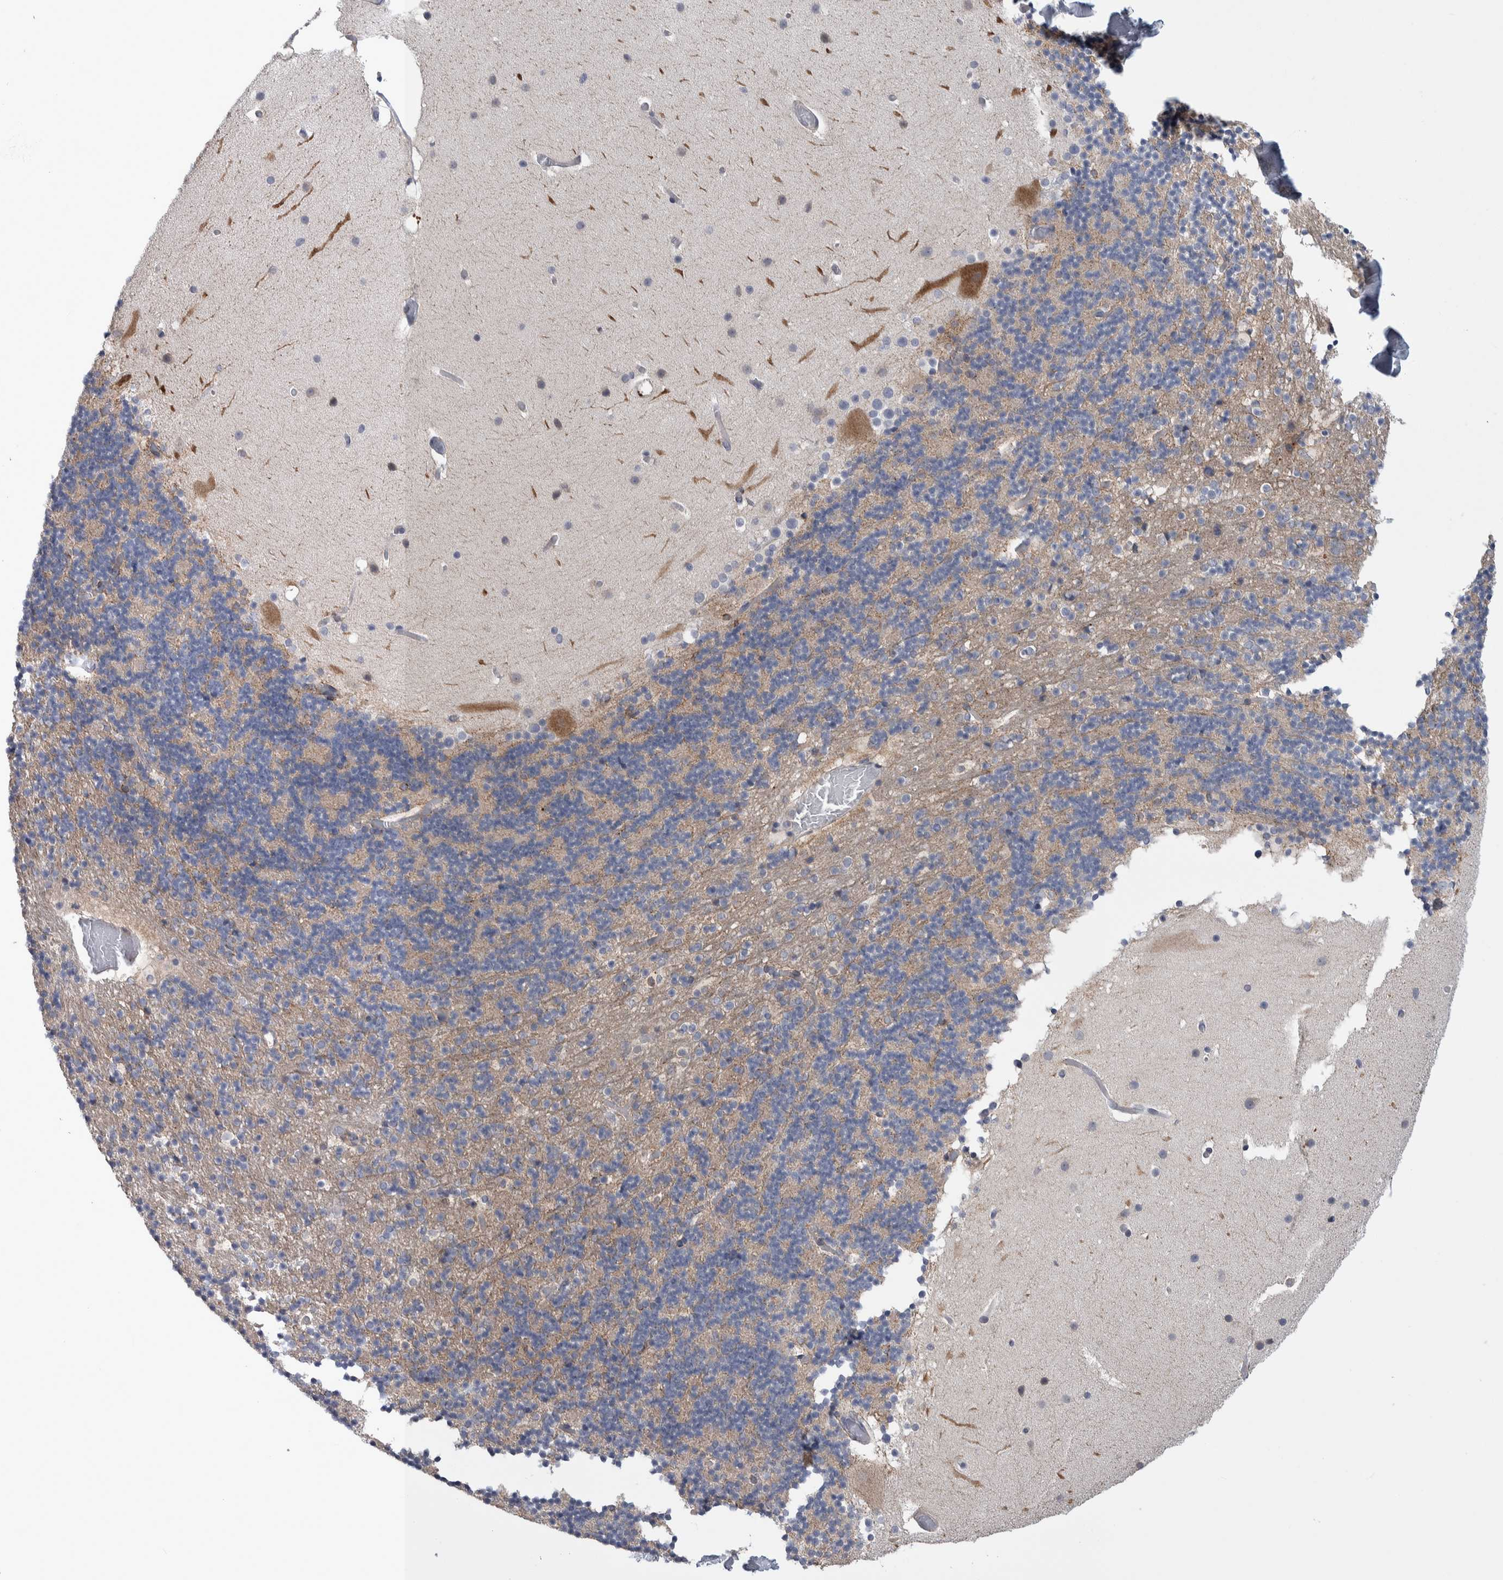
{"staining": {"intensity": "negative", "quantity": "none", "location": "none"}, "tissue": "cerebellum", "cell_type": "Cells in granular layer", "image_type": "normal", "snomed": [{"axis": "morphology", "description": "Normal tissue, NOS"}, {"axis": "topography", "description": "Cerebellum"}], "caption": "Cells in granular layer are negative for brown protein staining in unremarkable cerebellum. (Brightfield microscopy of DAB (3,3'-diaminobenzidine) immunohistochemistry (IHC) at high magnification).", "gene": "IBTK", "patient": {"sex": "male", "age": 57}}